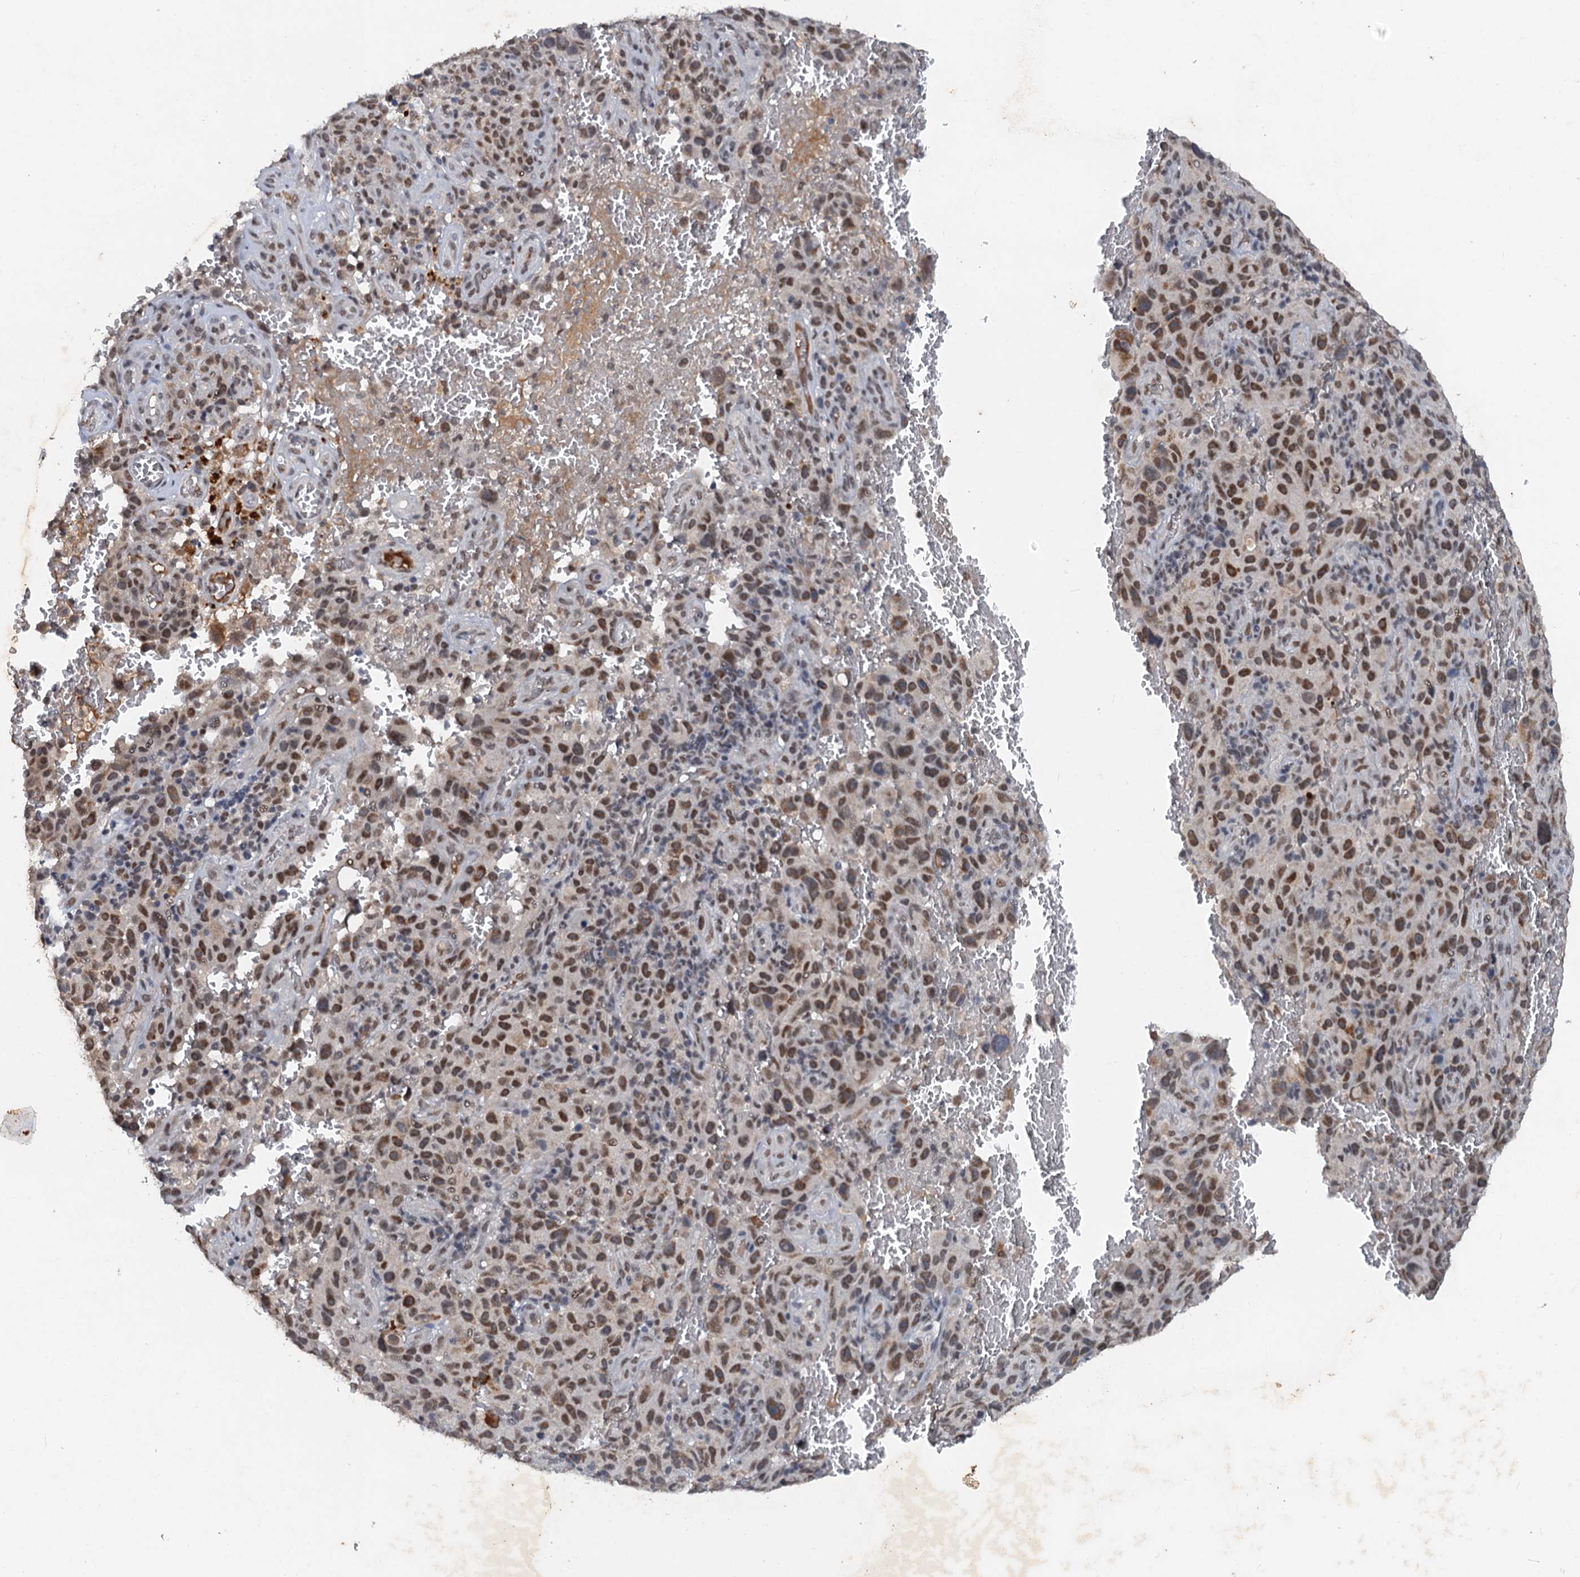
{"staining": {"intensity": "moderate", "quantity": ">75%", "location": "nuclear"}, "tissue": "melanoma", "cell_type": "Tumor cells", "image_type": "cancer", "snomed": [{"axis": "morphology", "description": "Malignant melanoma, NOS"}, {"axis": "topography", "description": "Skin"}], "caption": "Human melanoma stained with a brown dye exhibits moderate nuclear positive expression in approximately >75% of tumor cells.", "gene": "CSTF3", "patient": {"sex": "female", "age": 82}}